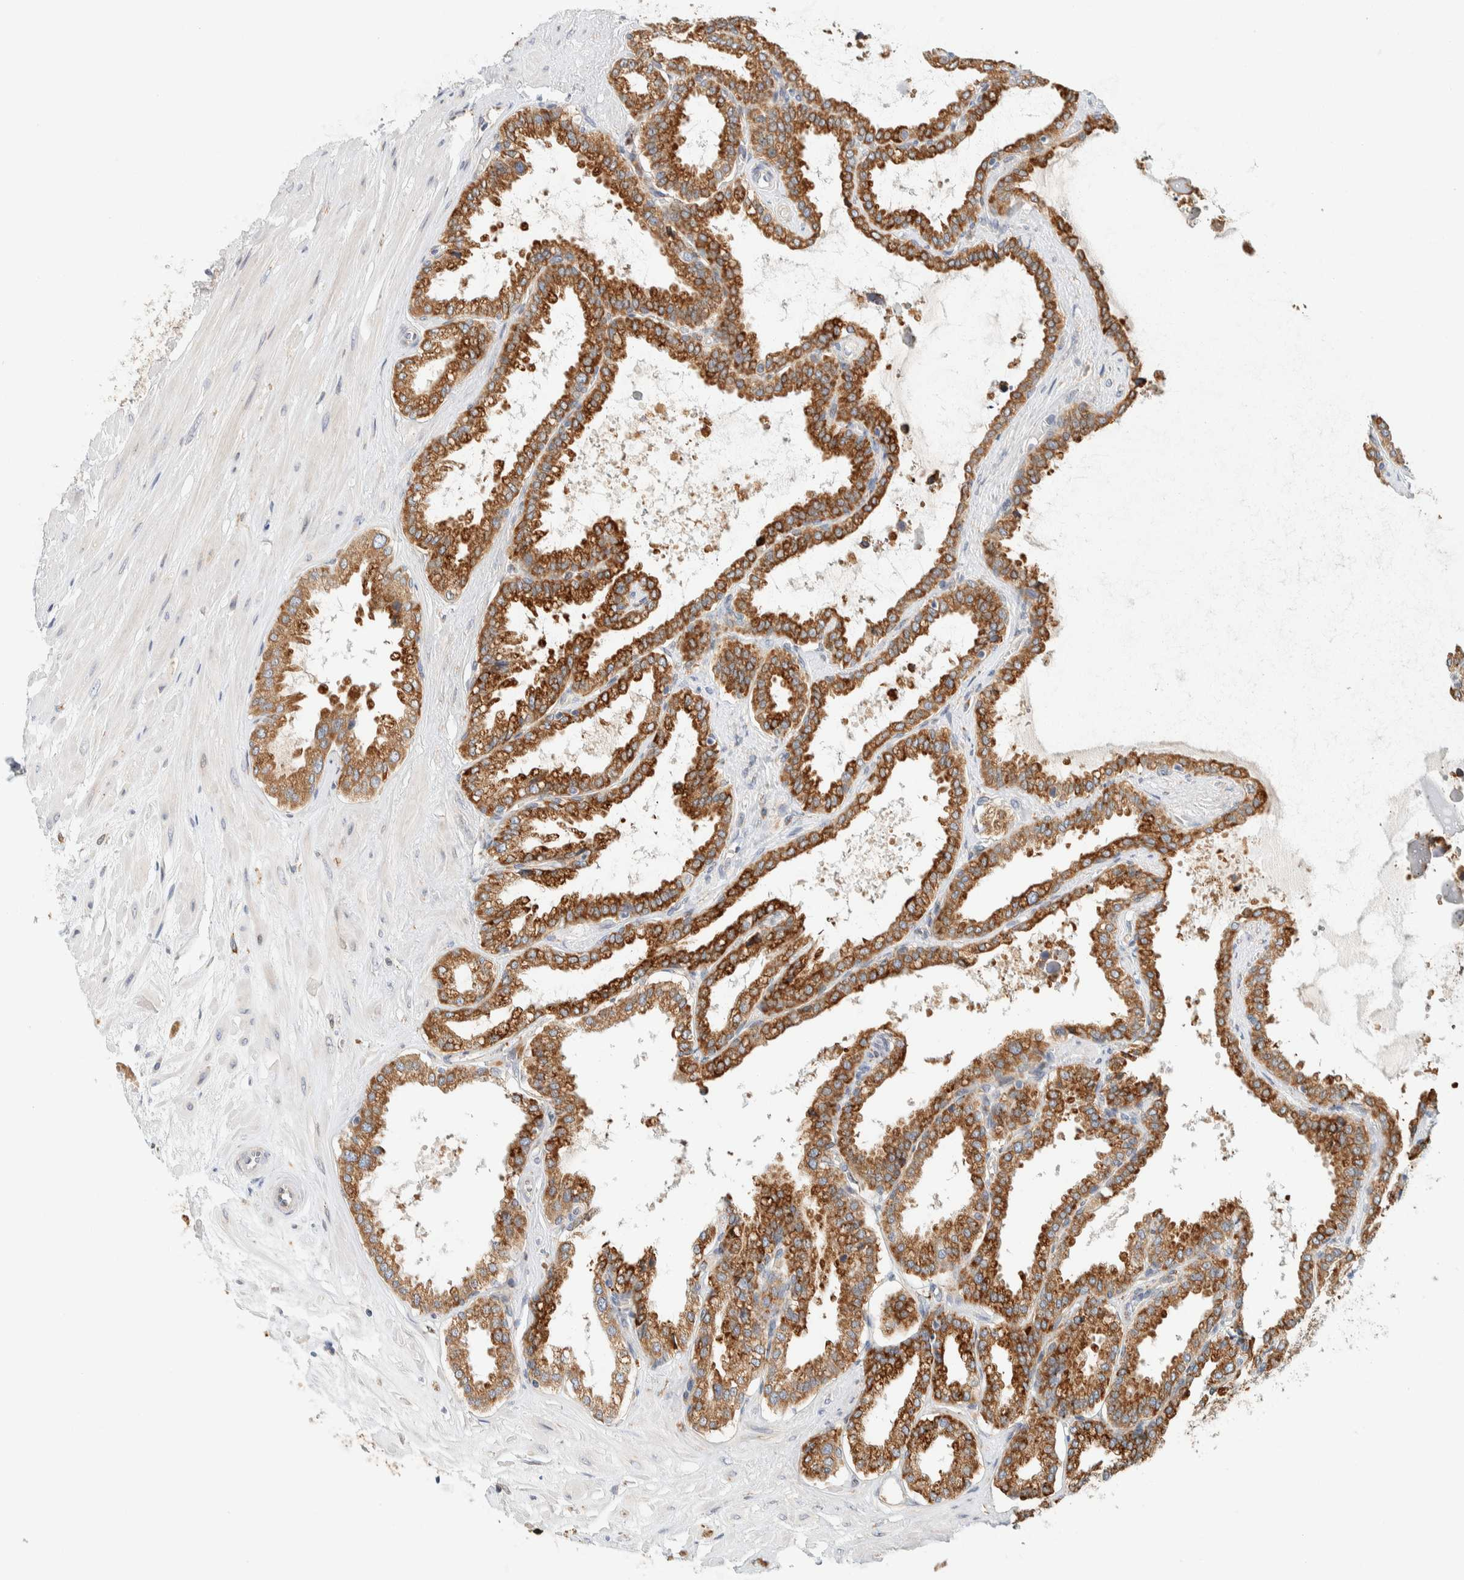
{"staining": {"intensity": "strong", "quantity": ">75%", "location": "cytoplasmic/membranous"}, "tissue": "seminal vesicle", "cell_type": "Glandular cells", "image_type": "normal", "snomed": [{"axis": "morphology", "description": "Normal tissue, NOS"}, {"axis": "topography", "description": "Seminal veicle"}], "caption": "The histopathology image reveals immunohistochemical staining of benign seminal vesicle. There is strong cytoplasmic/membranous positivity is identified in about >75% of glandular cells. The protein of interest is stained brown, and the nuclei are stained in blue (DAB (3,3'-diaminobenzidine) IHC with brightfield microscopy, high magnification).", "gene": "SUMF2", "patient": {"sex": "male", "age": 46}}